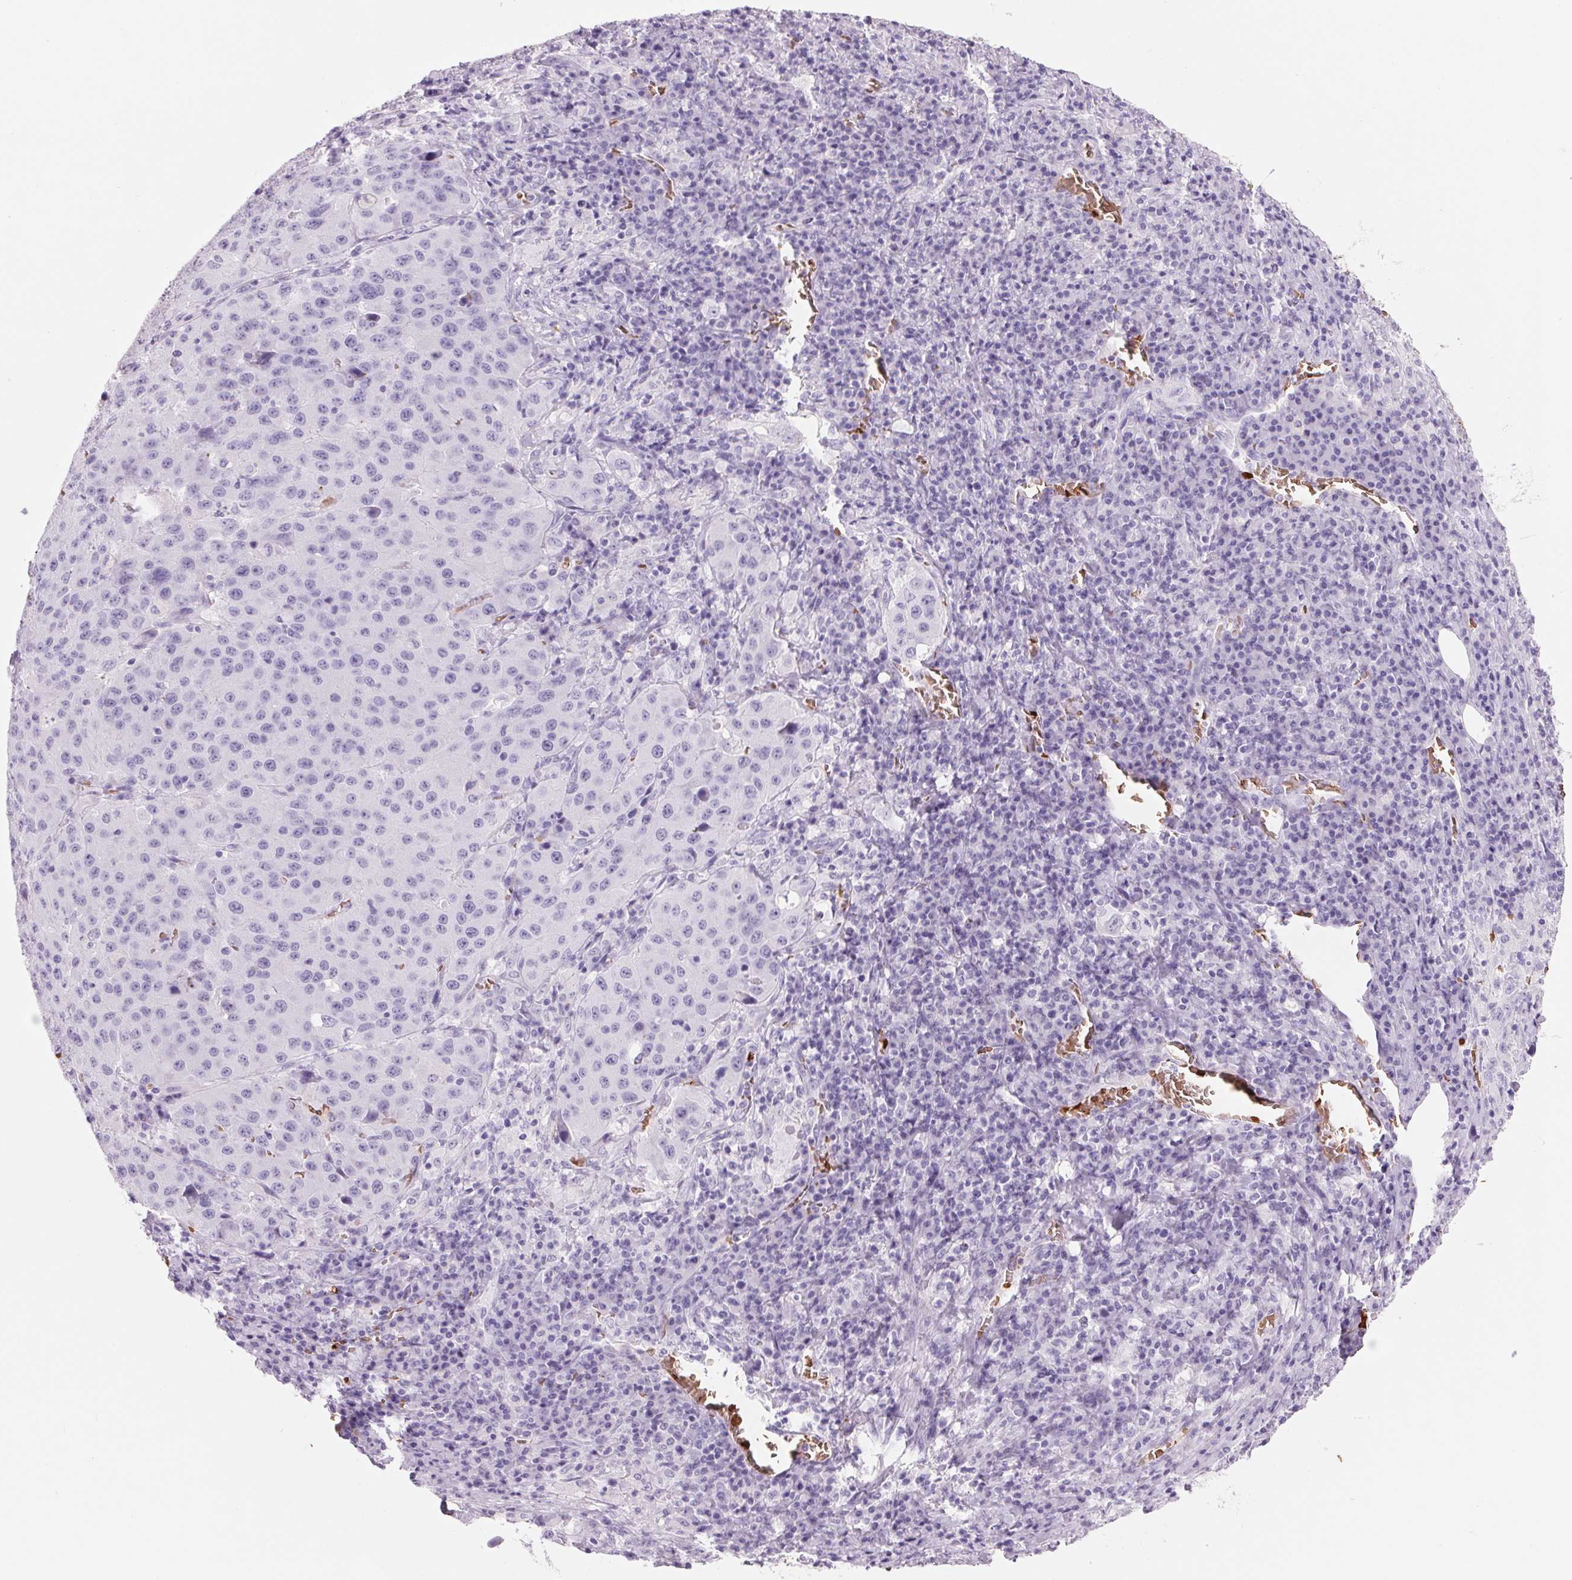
{"staining": {"intensity": "negative", "quantity": "none", "location": "none"}, "tissue": "stomach cancer", "cell_type": "Tumor cells", "image_type": "cancer", "snomed": [{"axis": "morphology", "description": "Adenocarcinoma, NOS"}, {"axis": "topography", "description": "Stomach"}], "caption": "Tumor cells are negative for brown protein staining in adenocarcinoma (stomach). (Stains: DAB immunohistochemistry with hematoxylin counter stain, Microscopy: brightfield microscopy at high magnification).", "gene": "HBQ1", "patient": {"sex": "male", "age": 71}}